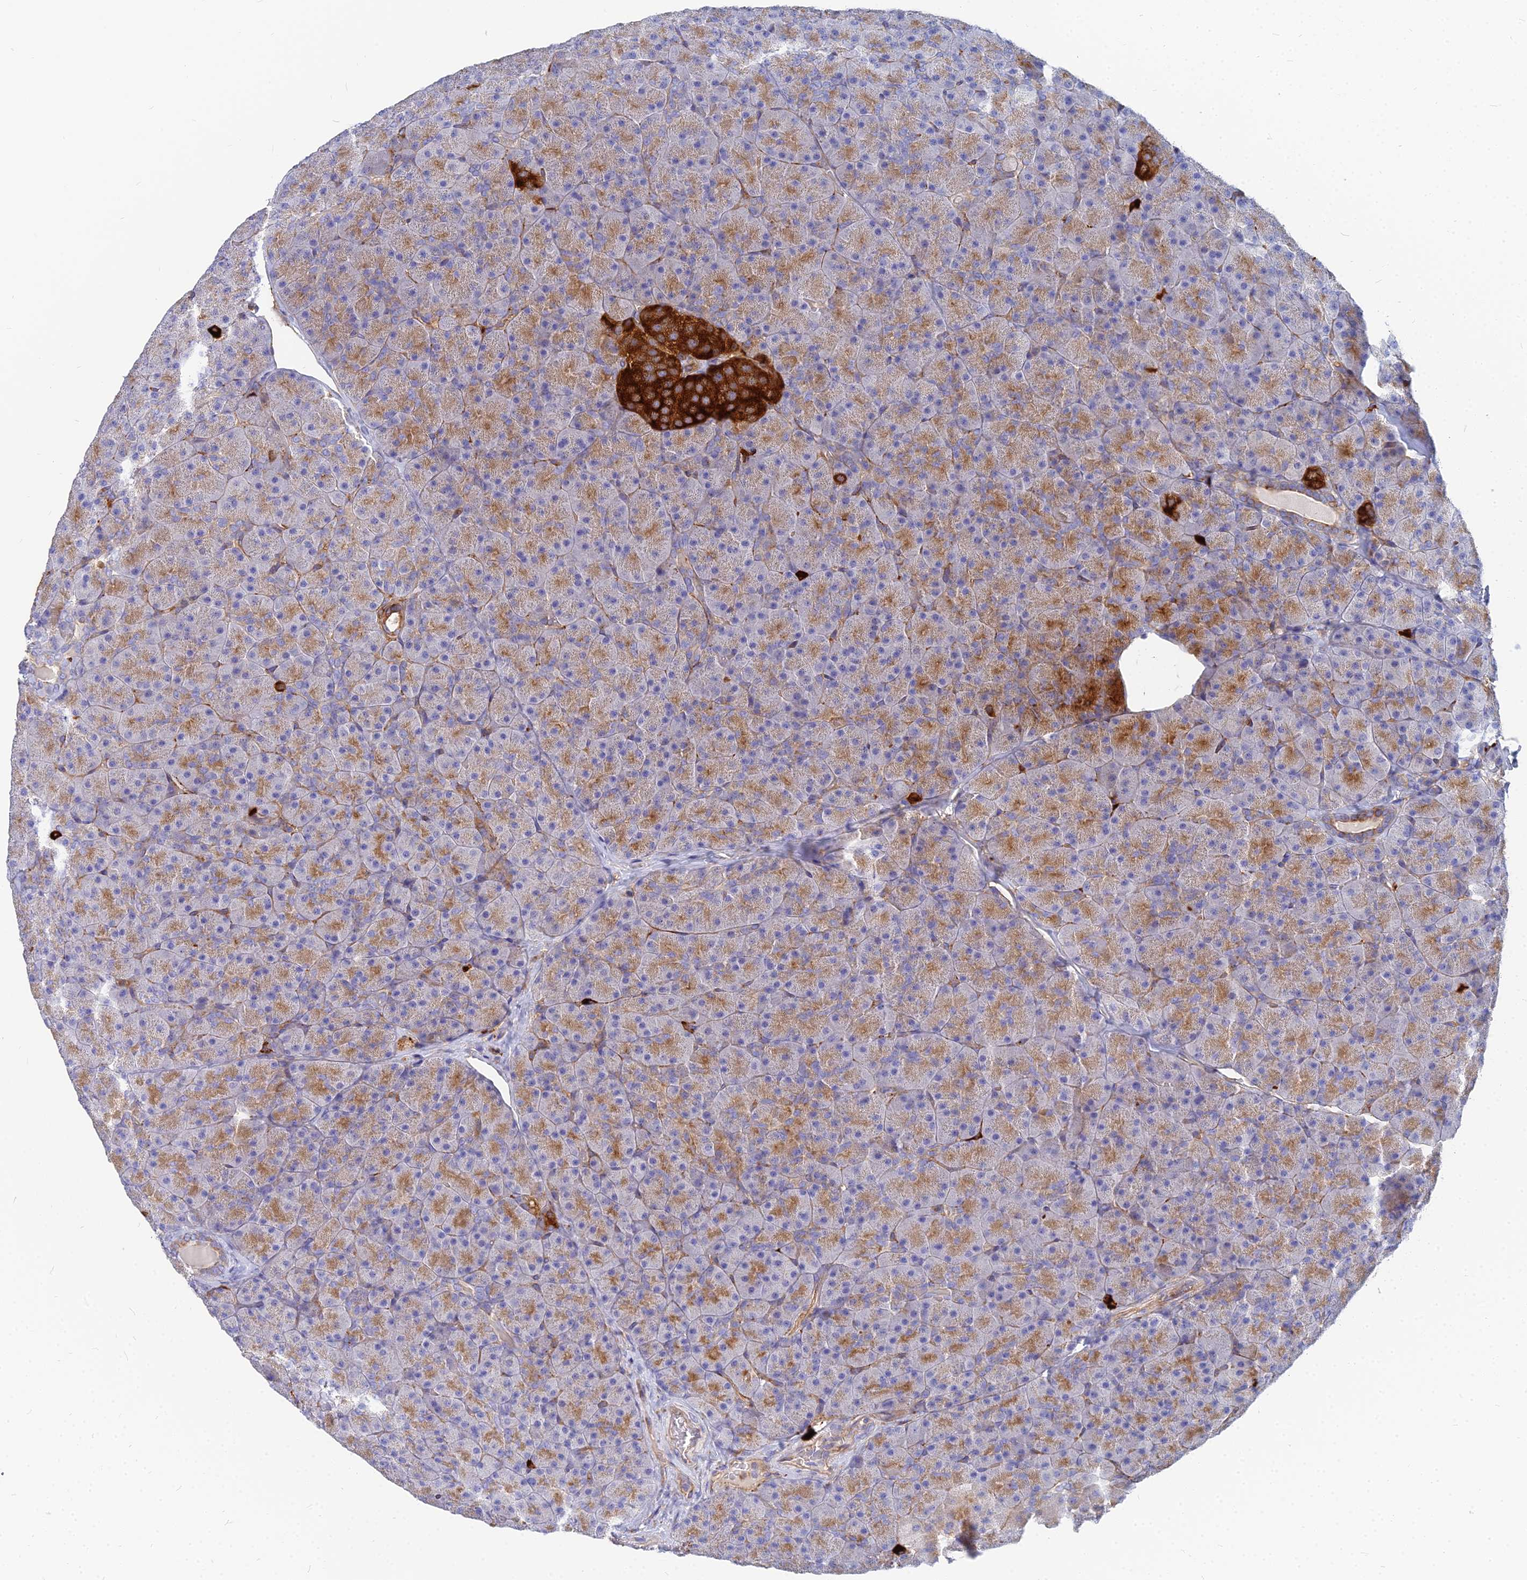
{"staining": {"intensity": "moderate", "quantity": ">75%", "location": "cytoplasmic/membranous"}, "tissue": "pancreas", "cell_type": "Exocrine glandular cells", "image_type": "normal", "snomed": [{"axis": "morphology", "description": "Normal tissue, NOS"}, {"axis": "topography", "description": "Pancreas"}], "caption": "Immunohistochemical staining of unremarkable human pancreas exhibits moderate cytoplasmic/membranous protein staining in about >75% of exocrine glandular cells.", "gene": "VAT1", "patient": {"sex": "male", "age": 36}}